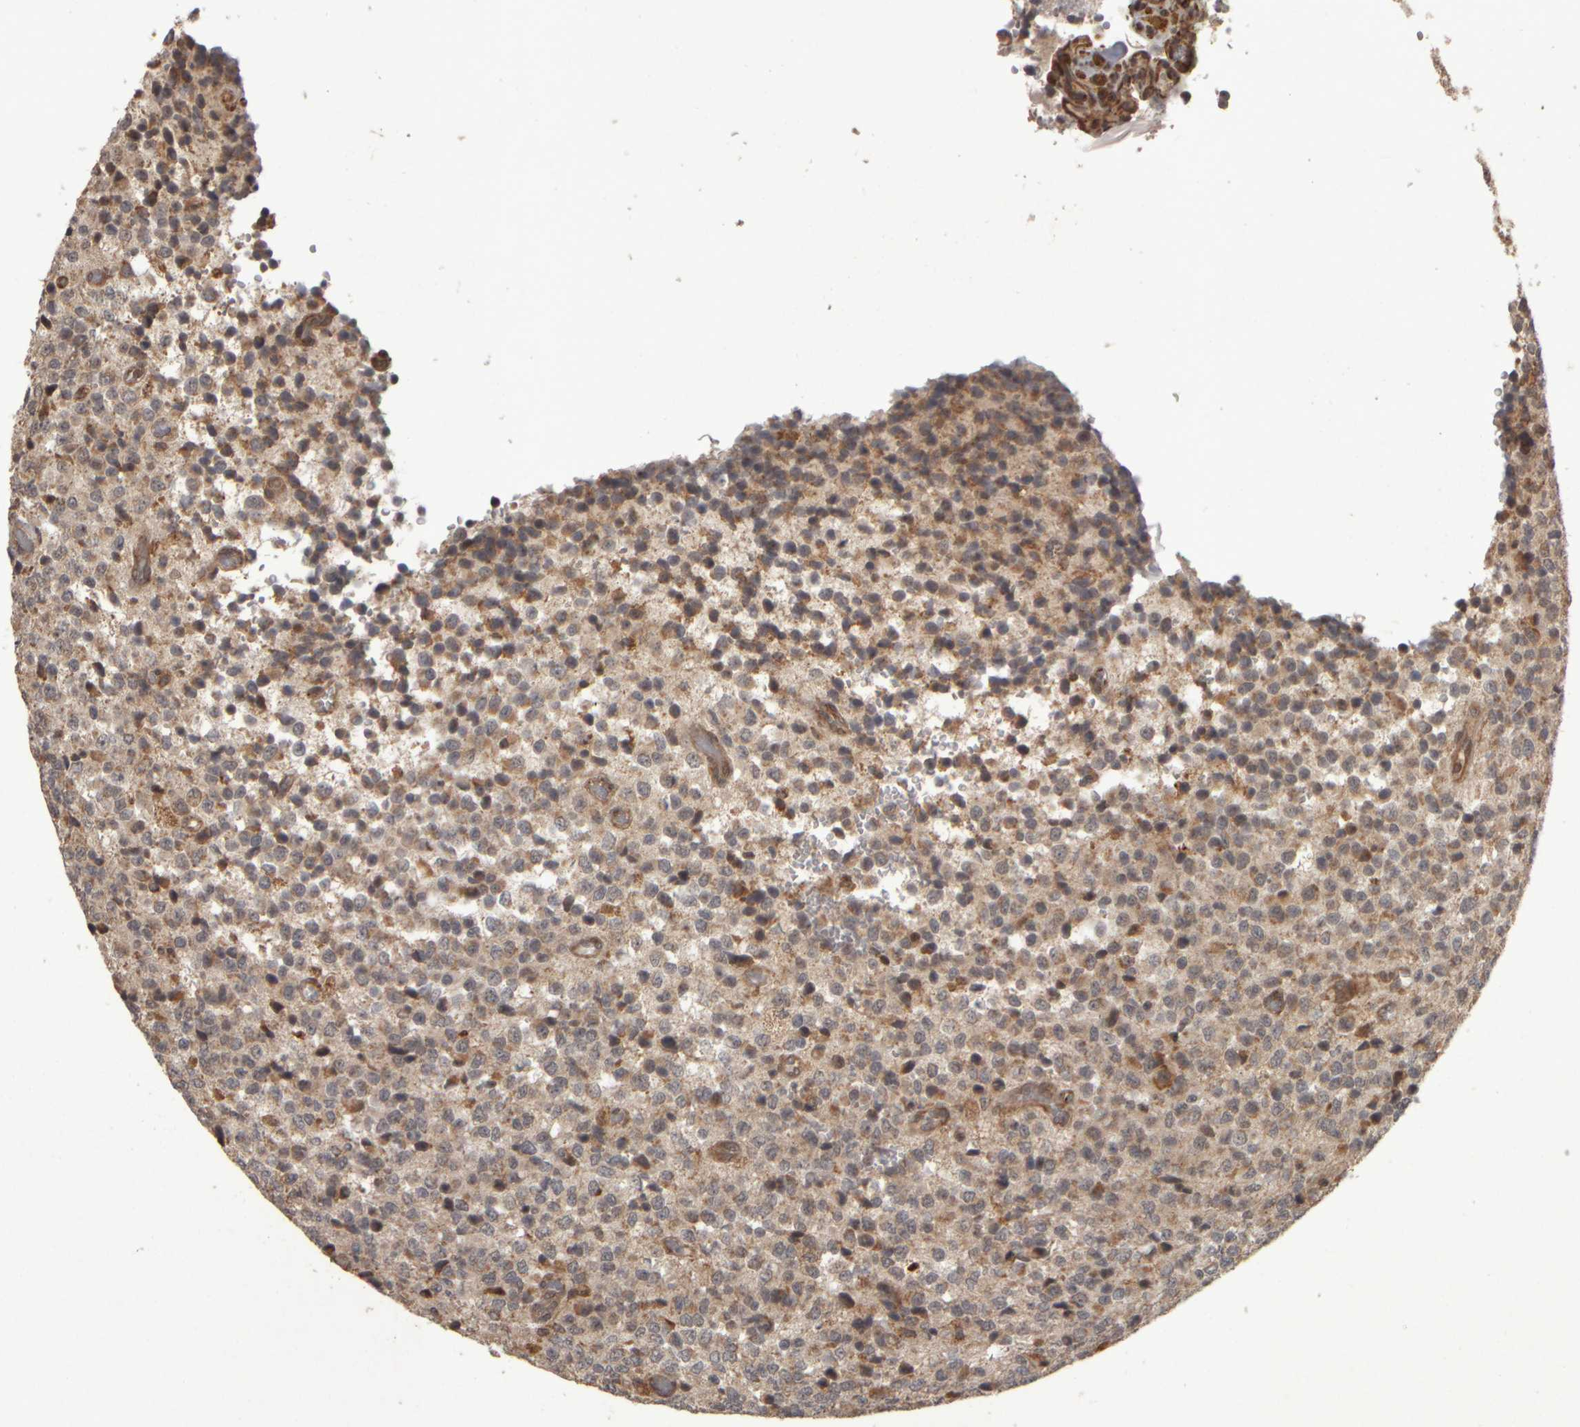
{"staining": {"intensity": "weak", "quantity": ">75%", "location": "cytoplasmic/membranous"}, "tissue": "glioma", "cell_type": "Tumor cells", "image_type": "cancer", "snomed": [{"axis": "morphology", "description": "Glioma, malignant, High grade"}, {"axis": "topography", "description": "pancreas cauda"}], "caption": "This is a photomicrograph of immunohistochemistry (IHC) staining of glioma, which shows weak positivity in the cytoplasmic/membranous of tumor cells.", "gene": "AGBL3", "patient": {"sex": "male", "age": 60}}